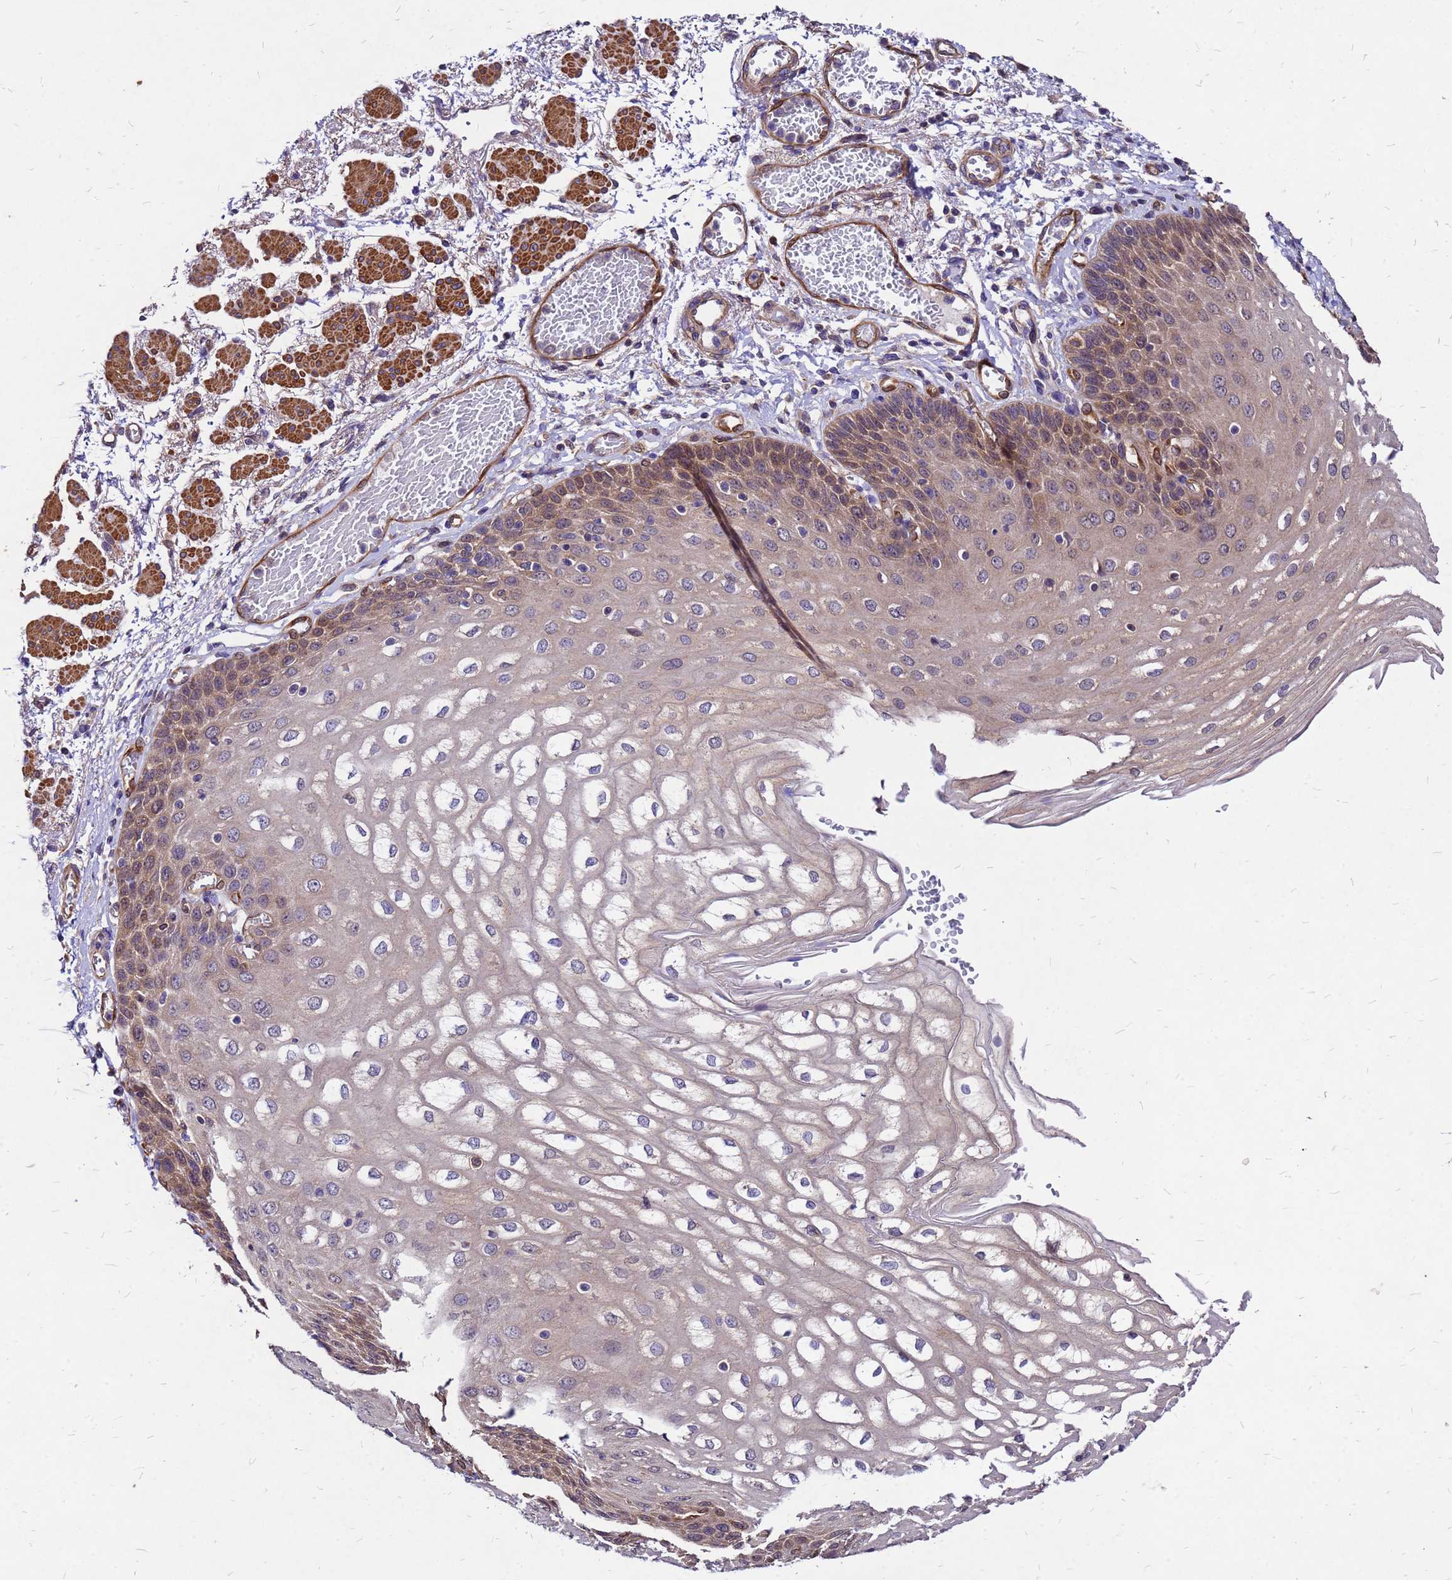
{"staining": {"intensity": "moderate", "quantity": "25%-75%", "location": "cytoplasmic/membranous"}, "tissue": "esophagus", "cell_type": "Squamous epithelial cells", "image_type": "normal", "snomed": [{"axis": "morphology", "description": "Normal tissue, NOS"}, {"axis": "topography", "description": "Esophagus"}], "caption": "Brown immunohistochemical staining in normal human esophagus exhibits moderate cytoplasmic/membranous positivity in approximately 25%-75% of squamous epithelial cells. Using DAB (3,3'-diaminobenzidine) (brown) and hematoxylin (blue) stains, captured at high magnification using brightfield microscopy.", "gene": "DUSP23", "patient": {"sex": "male", "age": 81}}